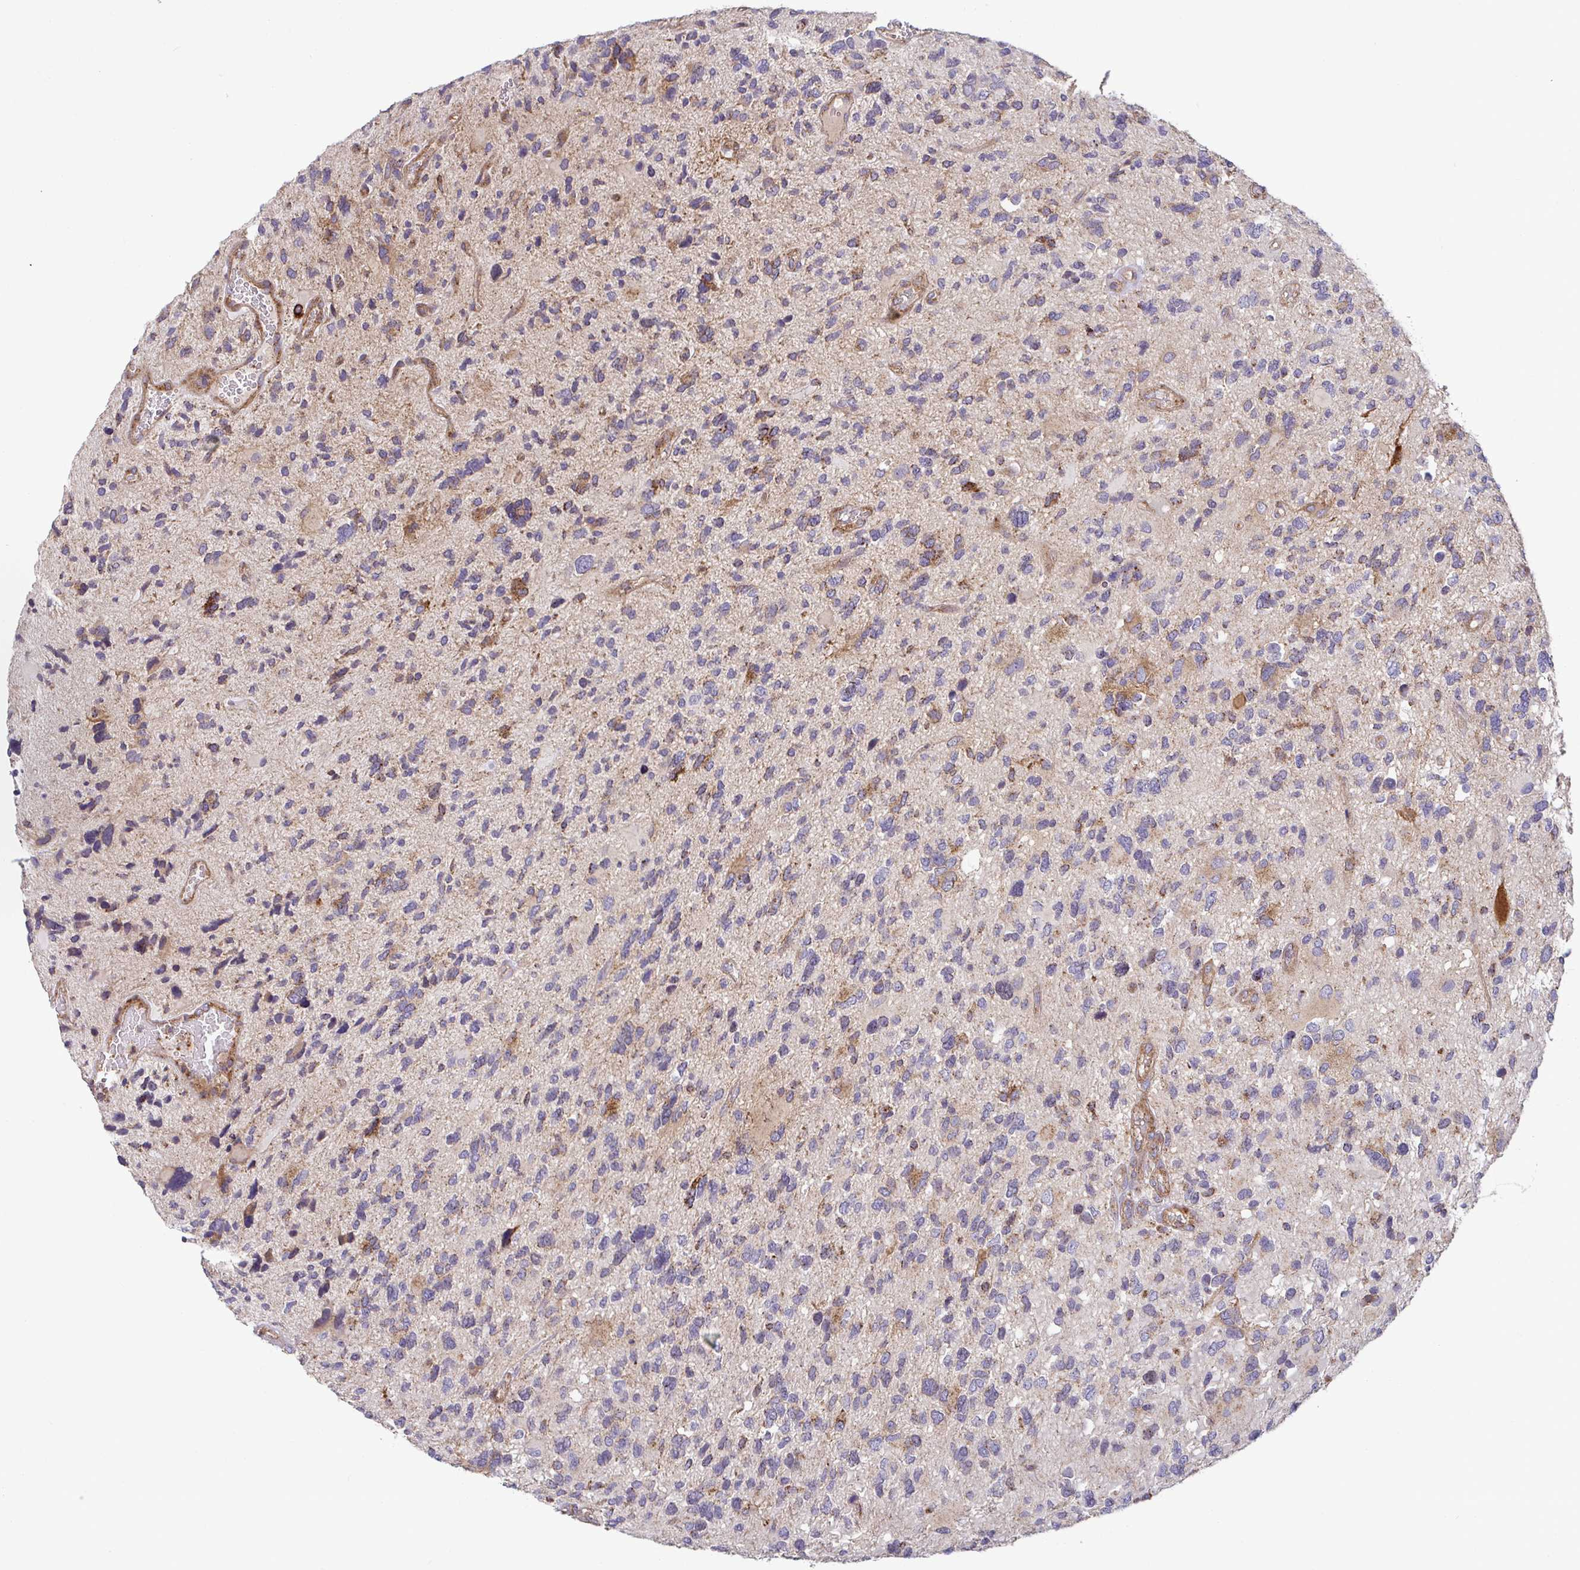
{"staining": {"intensity": "moderate", "quantity": "<25%", "location": "cytoplasmic/membranous"}, "tissue": "glioma", "cell_type": "Tumor cells", "image_type": "cancer", "snomed": [{"axis": "morphology", "description": "Glioma, malignant, High grade"}, {"axis": "topography", "description": "Brain"}], "caption": "There is low levels of moderate cytoplasmic/membranous expression in tumor cells of malignant high-grade glioma, as demonstrated by immunohistochemical staining (brown color).", "gene": "SPRY1", "patient": {"sex": "female", "age": 11}}